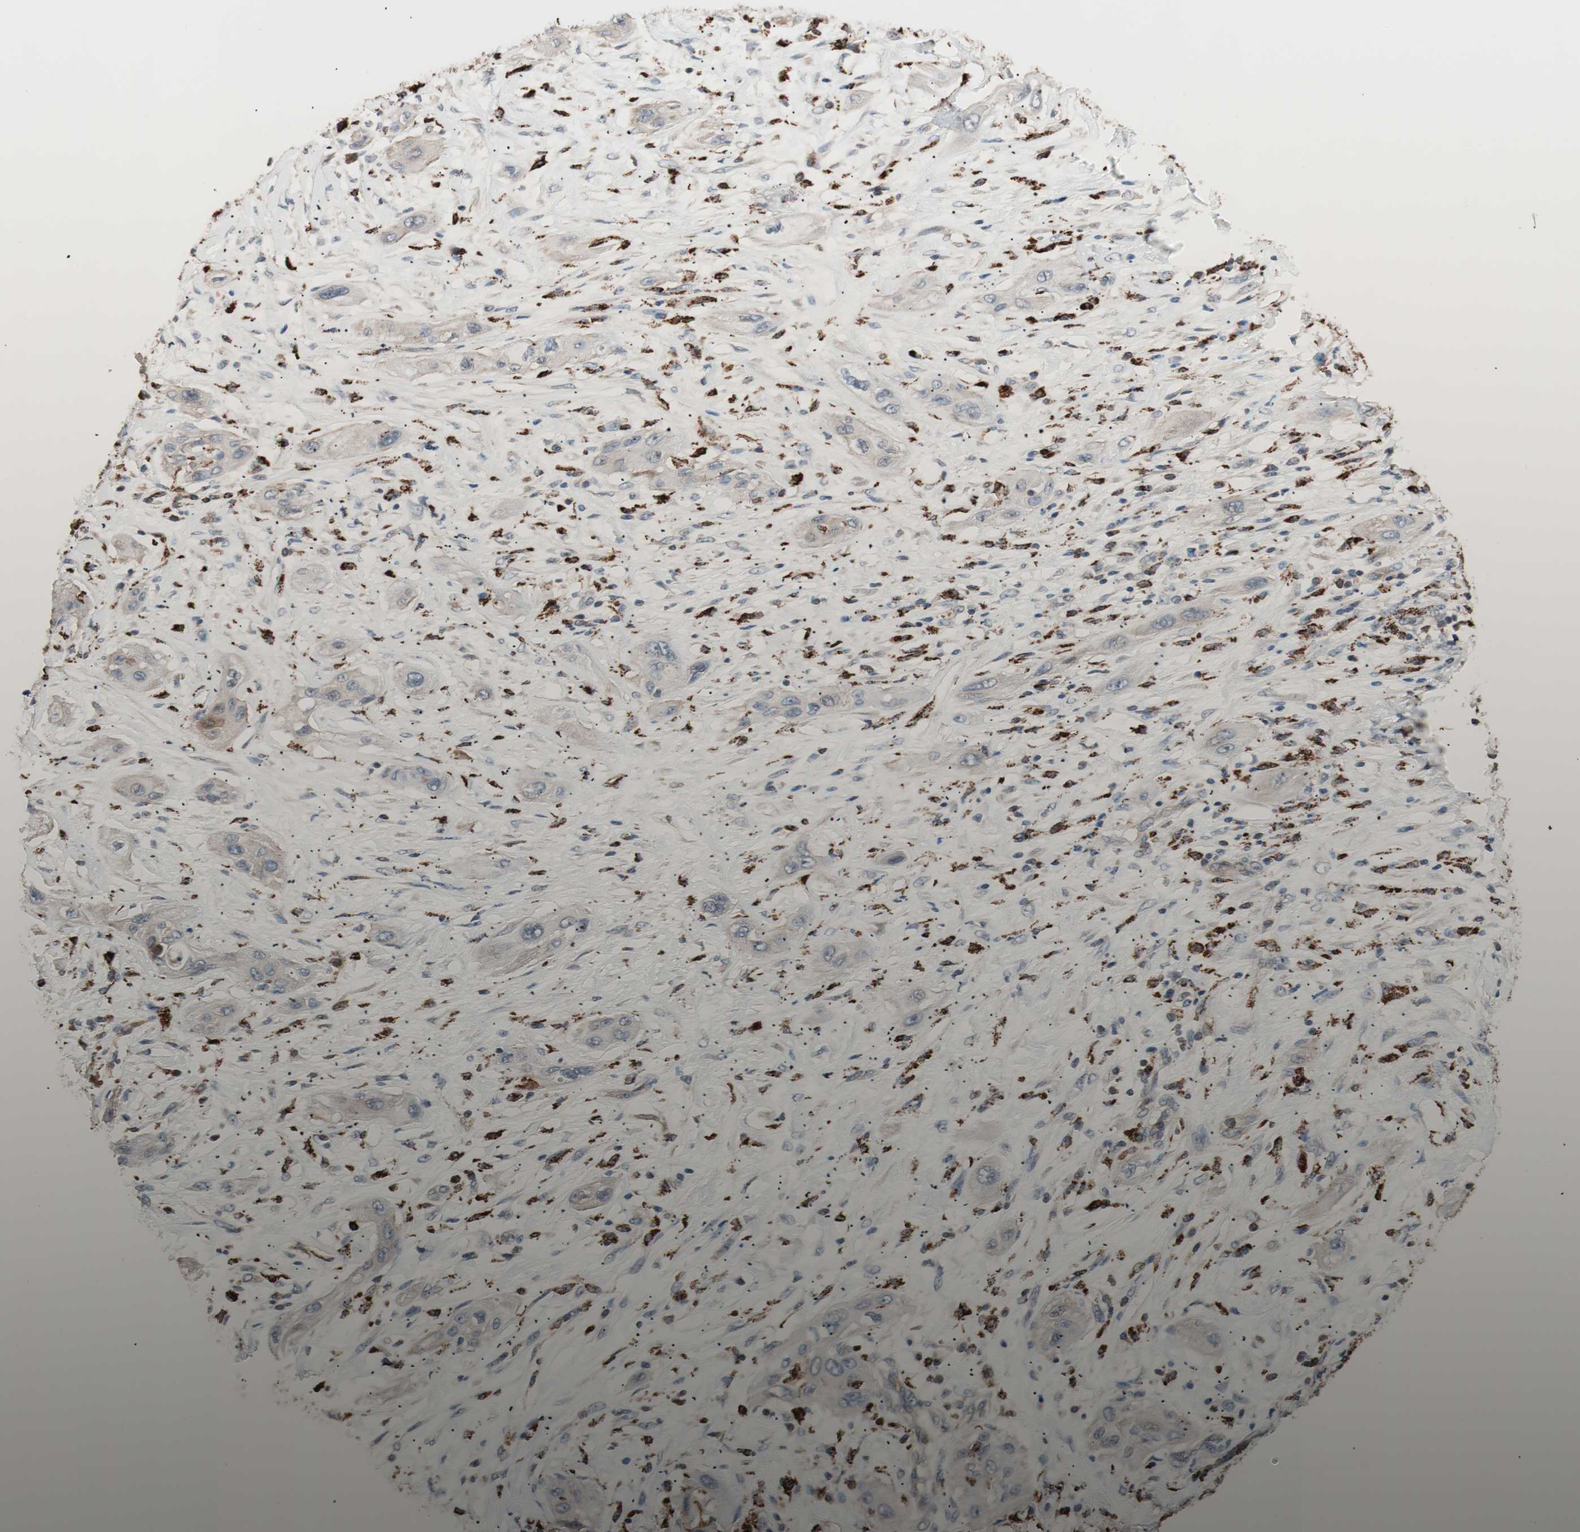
{"staining": {"intensity": "weak", "quantity": "25%-75%", "location": "cytoplasmic/membranous"}, "tissue": "lung cancer", "cell_type": "Tumor cells", "image_type": "cancer", "snomed": [{"axis": "morphology", "description": "Squamous cell carcinoma, NOS"}, {"axis": "topography", "description": "Lung"}], "caption": "A low amount of weak cytoplasmic/membranous expression is appreciated in approximately 25%-75% of tumor cells in lung squamous cell carcinoma tissue. The protein of interest is shown in brown color, while the nuclei are stained blue.", "gene": "CCT3", "patient": {"sex": "female", "age": 47}}